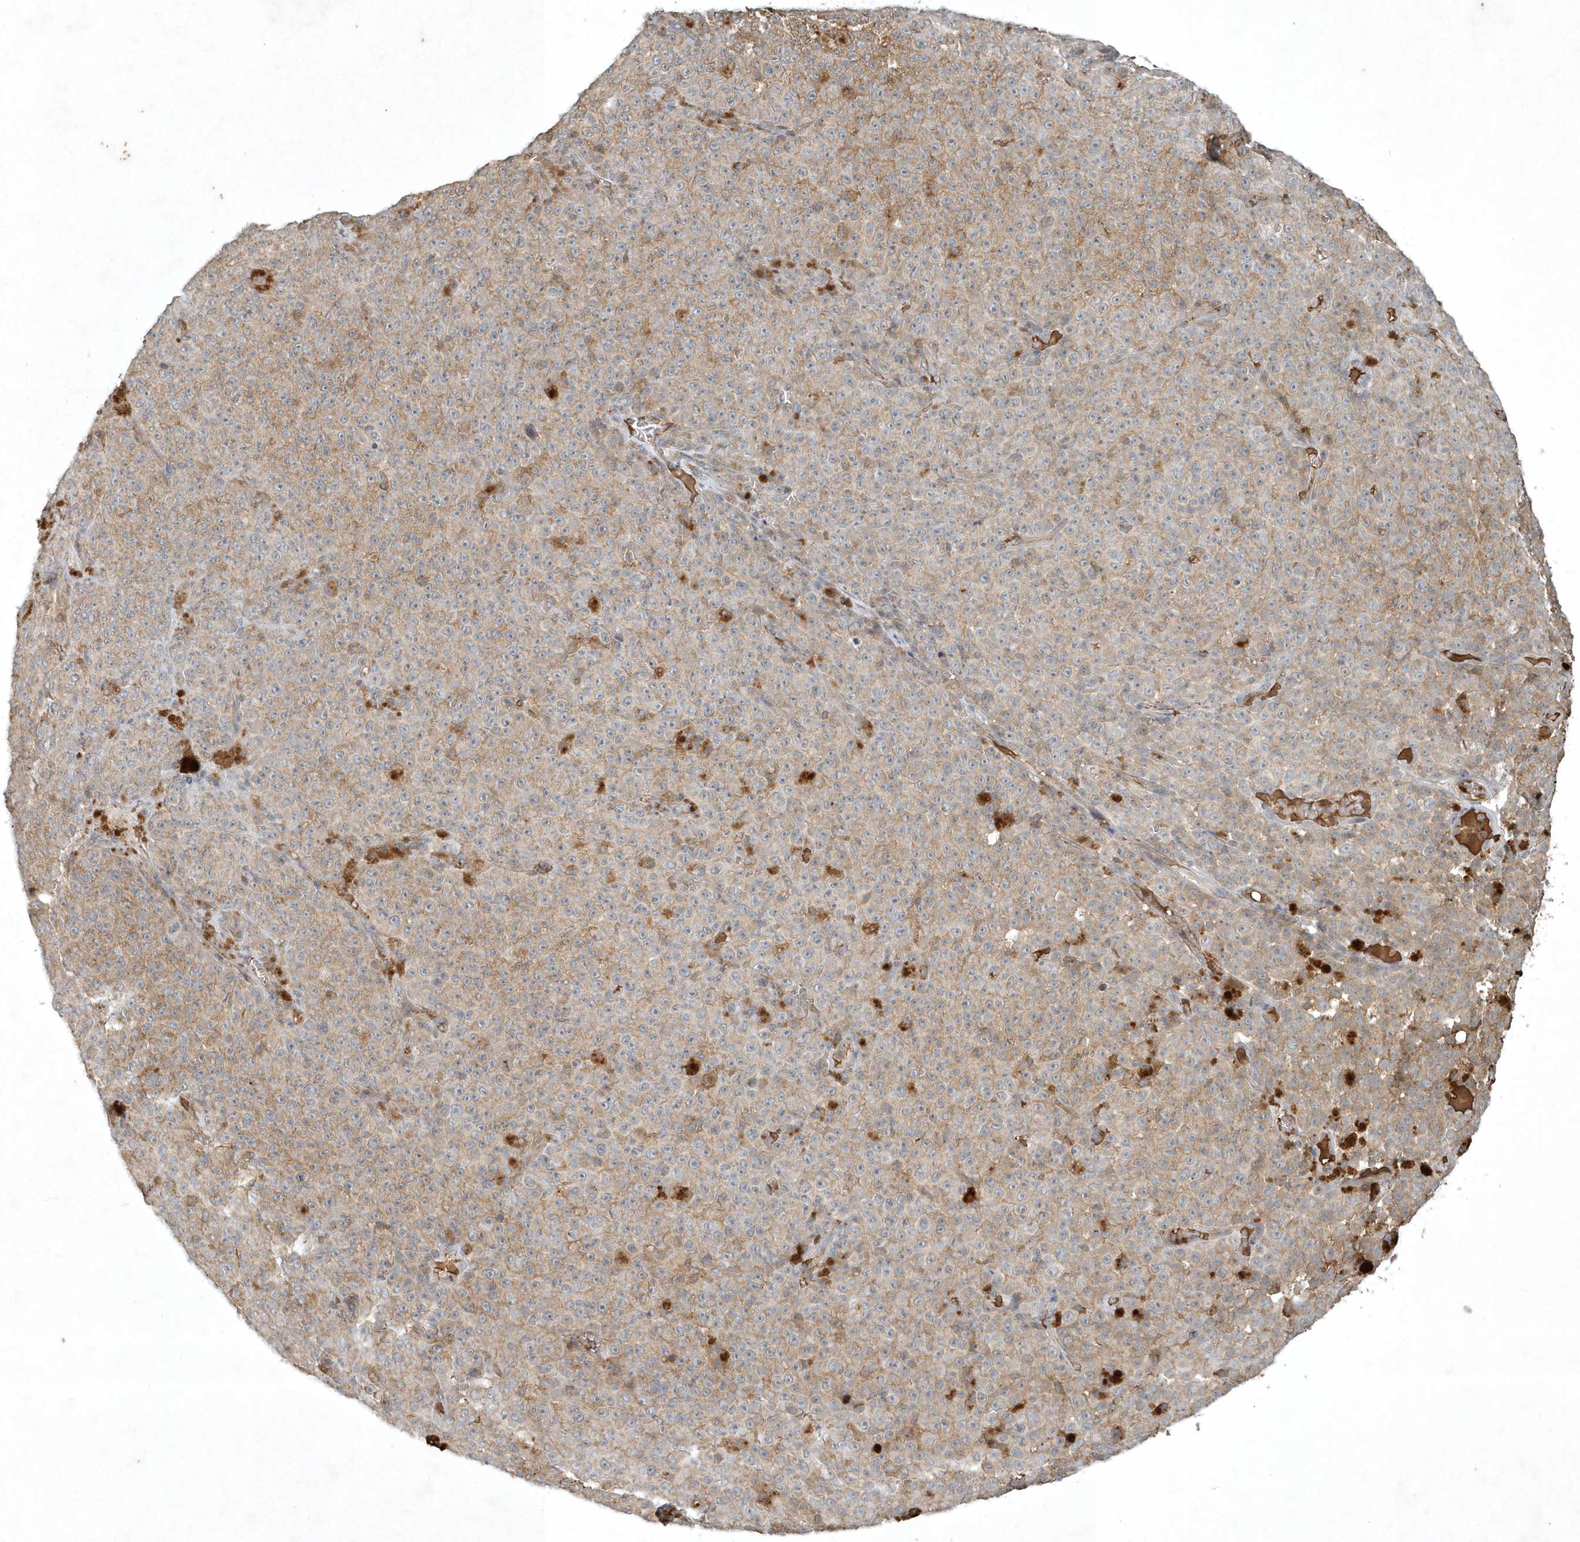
{"staining": {"intensity": "weak", "quantity": ">75%", "location": "cytoplasmic/membranous"}, "tissue": "melanoma", "cell_type": "Tumor cells", "image_type": "cancer", "snomed": [{"axis": "morphology", "description": "Malignant melanoma, NOS"}, {"axis": "topography", "description": "Skin"}], "caption": "Brown immunohistochemical staining in melanoma demonstrates weak cytoplasmic/membranous staining in about >75% of tumor cells.", "gene": "TNFAIP6", "patient": {"sex": "female", "age": 82}}